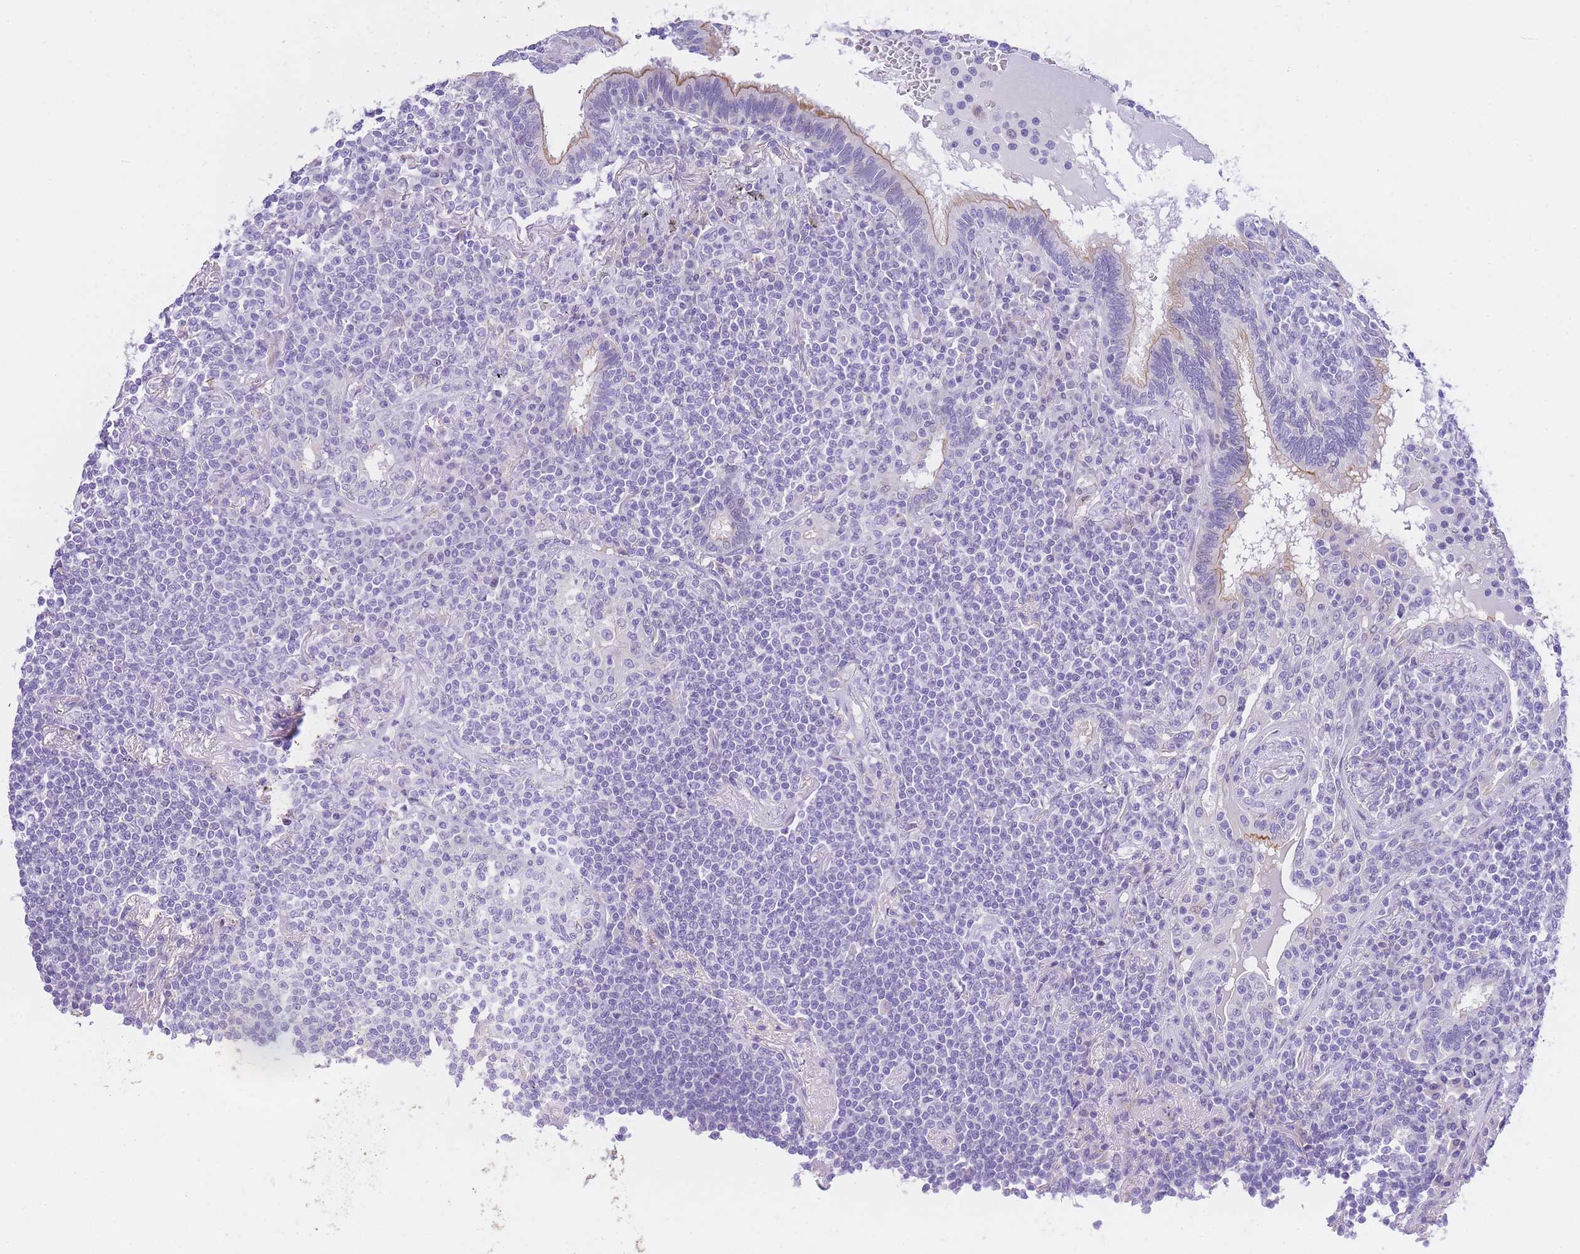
{"staining": {"intensity": "negative", "quantity": "none", "location": "none"}, "tissue": "lymphoma", "cell_type": "Tumor cells", "image_type": "cancer", "snomed": [{"axis": "morphology", "description": "Malignant lymphoma, non-Hodgkin's type, Low grade"}, {"axis": "topography", "description": "Lung"}], "caption": "This is an IHC micrograph of human low-grade malignant lymphoma, non-Hodgkin's type. There is no staining in tumor cells.", "gene": "TIFAB", "patient": {"sex": "female", "age": 71}}